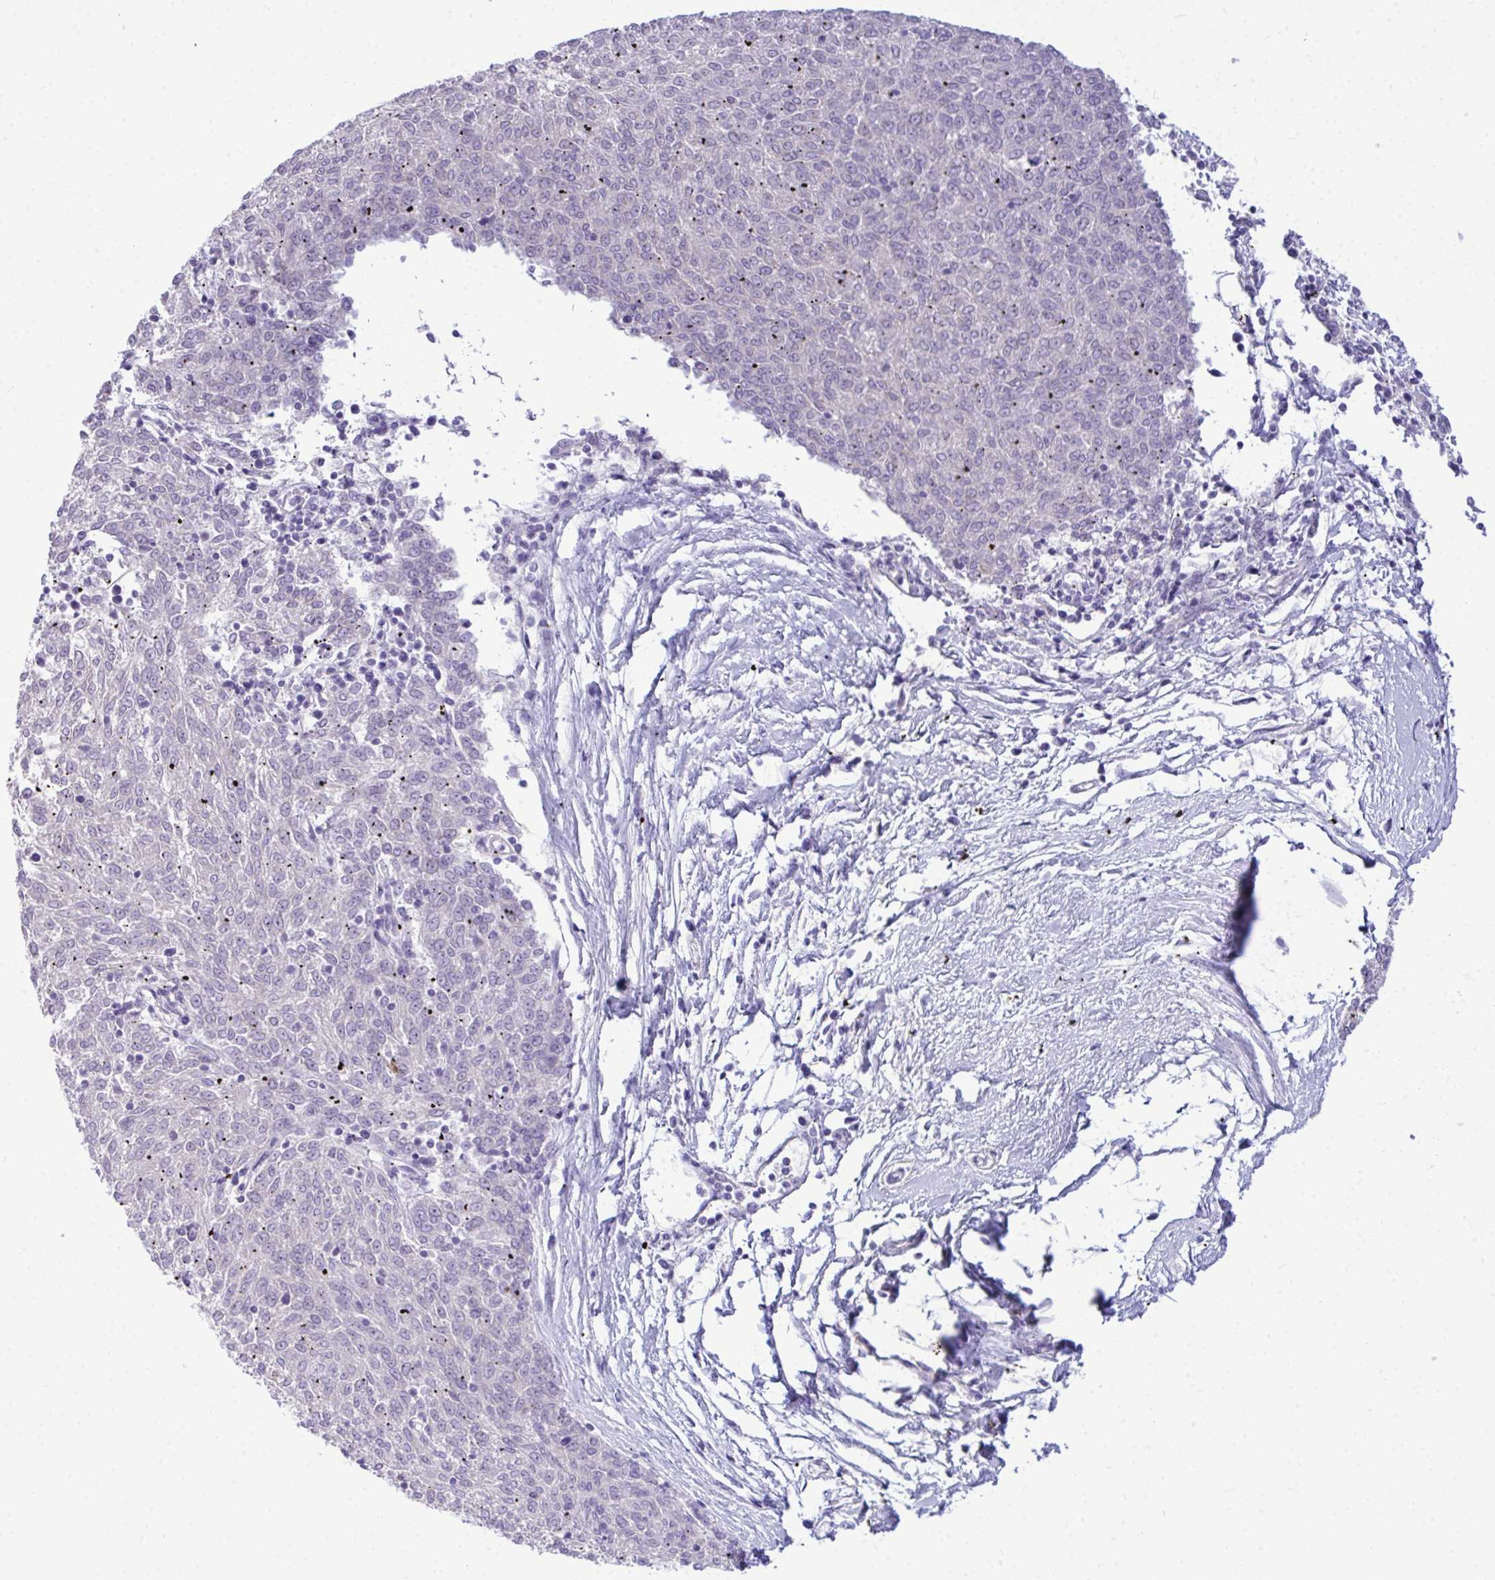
{"staining": {"intensity": "negative", "quantity": "none", "location": "none"}, "tissue": "melanoma", "cell_type": "Tumor cells", "image_type": "cancer", "snomed": [{"axis": "morphology", "description": "Malignant melanoma, NOS"}, {"axis": "topography", "description": "Skin"}], "caption": "Immunohistochemistry image of malignant melanoma stained for a protein (brown), which demonstrates no expression in tumor cells.", "gene": "EID3", "patient": {"sex": "female", "age": 72}}